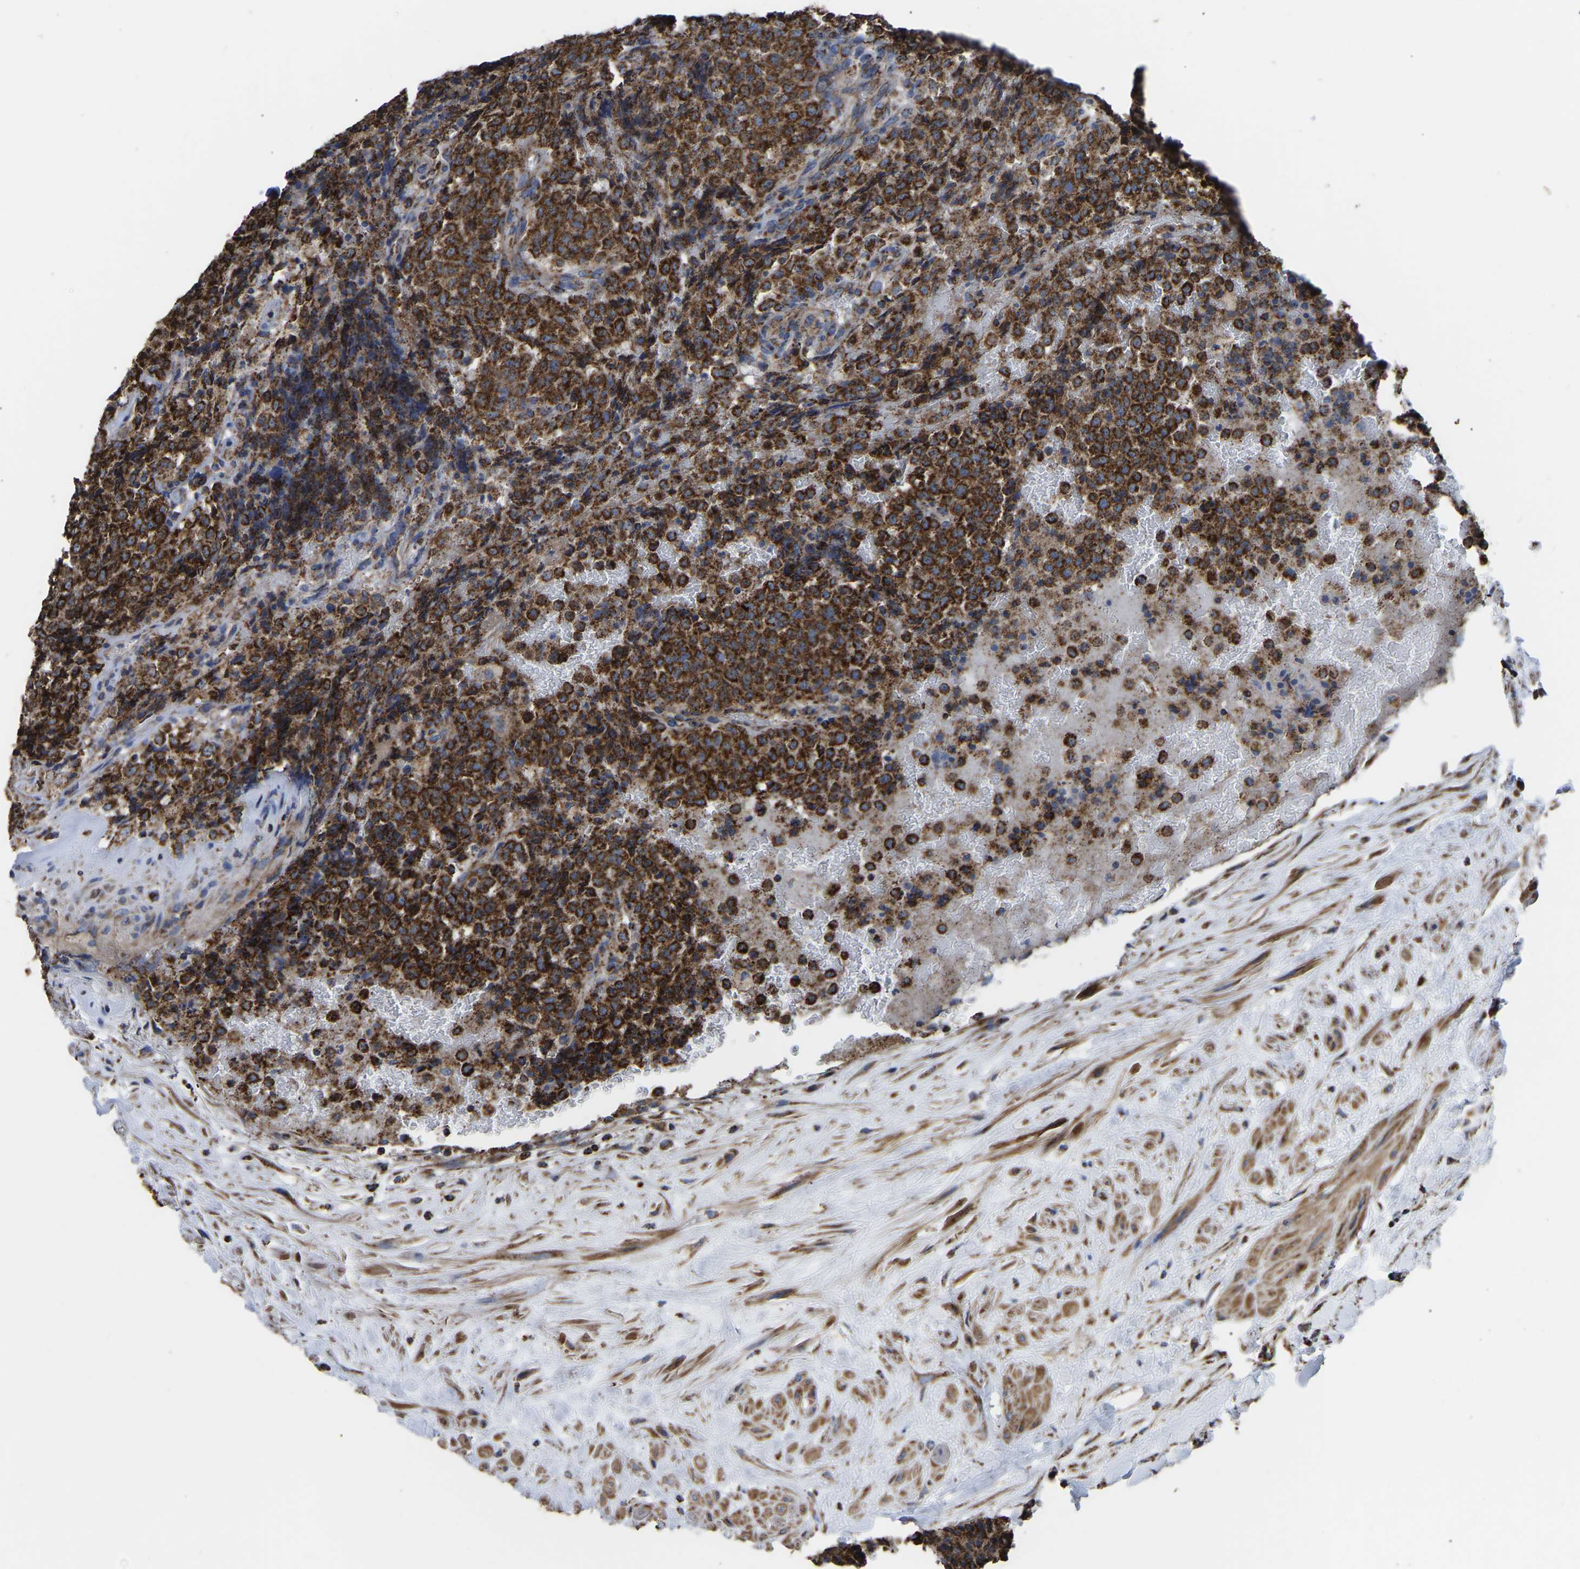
{"staining": {"intensity": "strong", "quantity": ">75%", "location": "cytoplasmic/membranous"}, "tissue": "testis cancer", "cell_type": "Tumor cells", "image_type": "cancer", "snomed": [{"axis": "morphology", "description": "Seminoma, NOS"}, {"axis": "topography", "description": "Testis"}], "caption": "Brown immunohistochemical staining in testis cancer displays strong cytoplasmic/membranous staining in approximately >75% of tumor cells. (Stains: DAB (3,3'-diaminobenzidine) in brown, nuclei in blue, Microscopy: brightfield microscopy at high magnification).", "gene": "ETFA", "patient": {"sex": "male", "age": 59}}